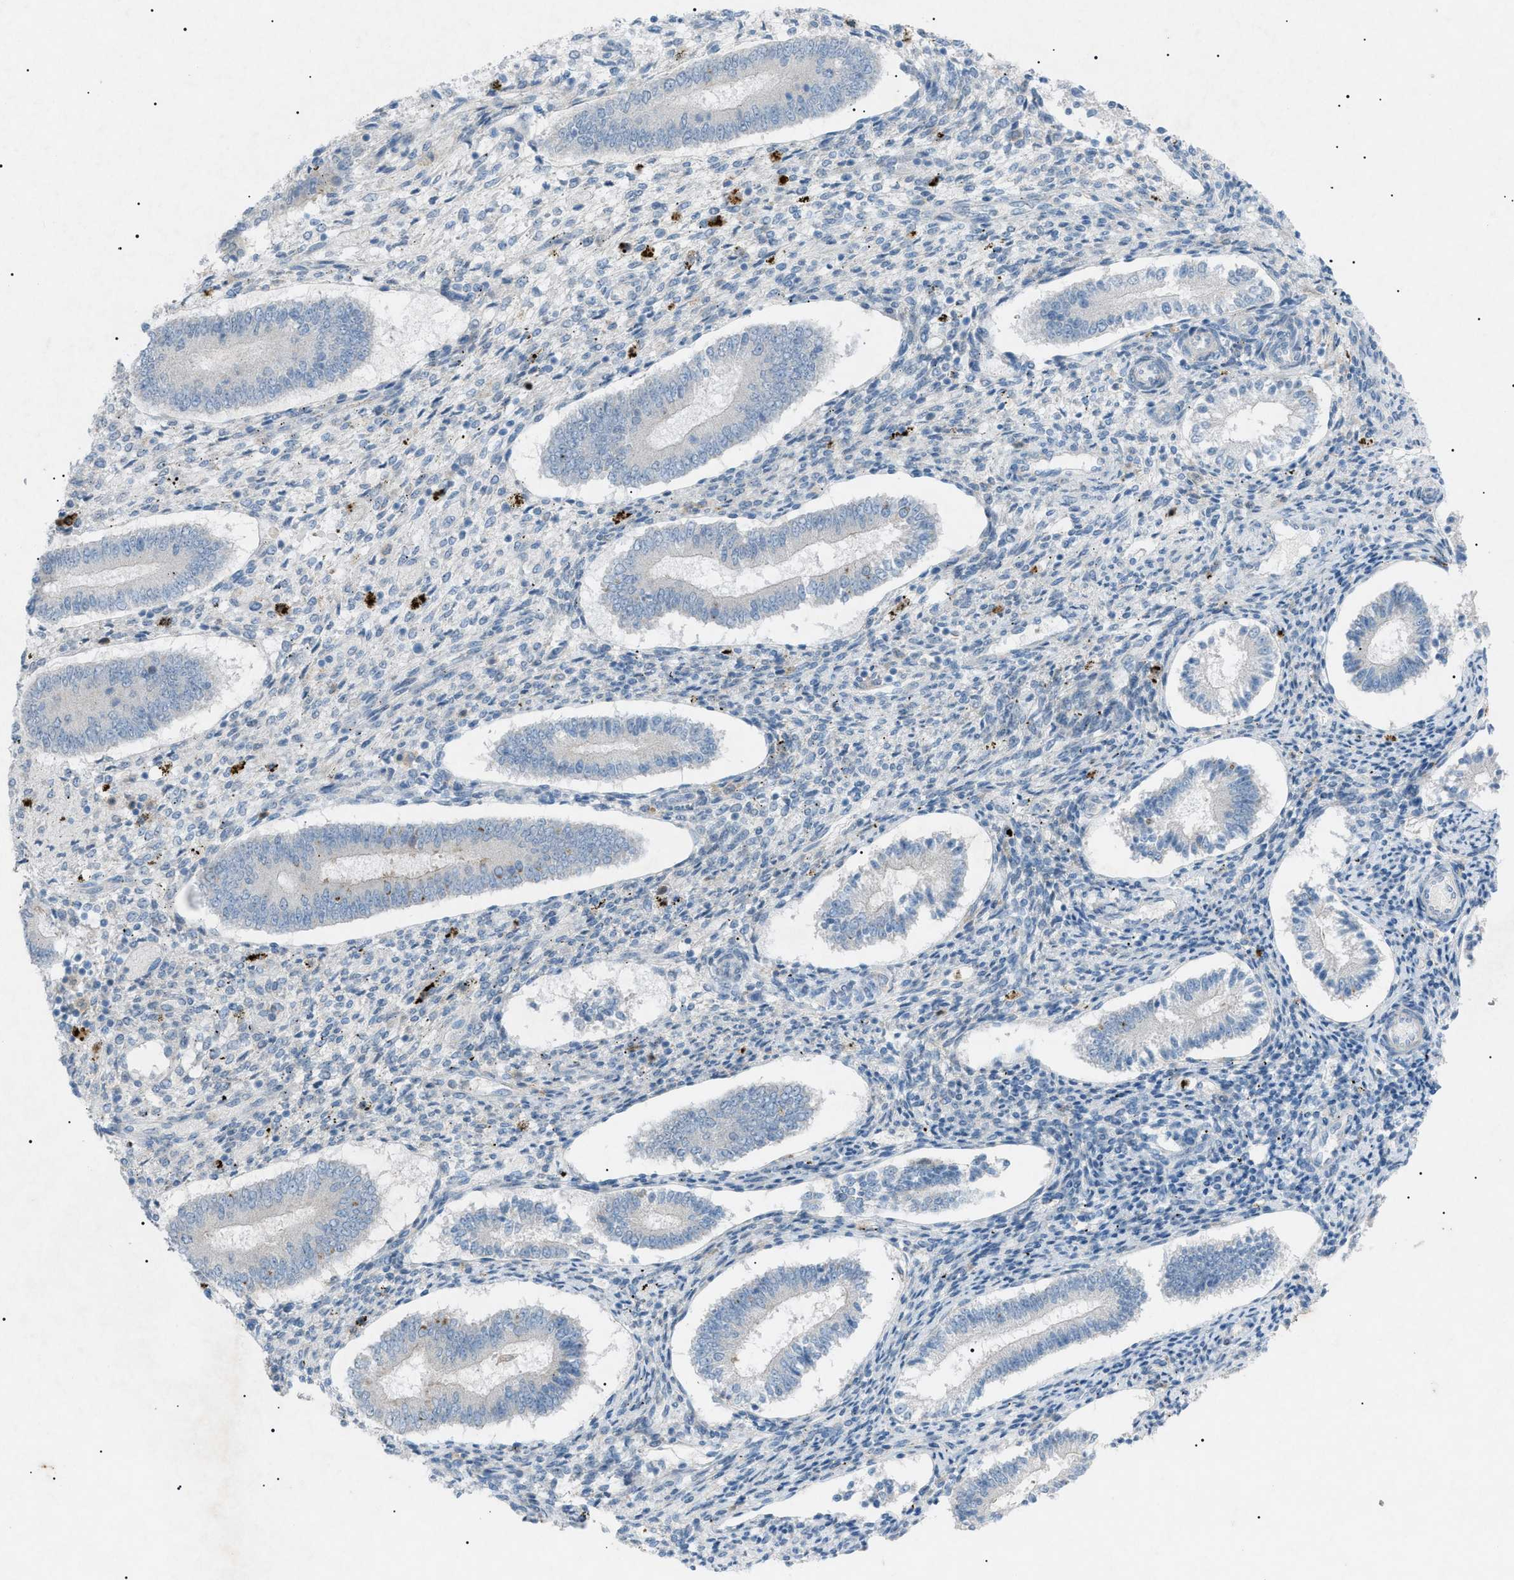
{"staining": {"intensity": "negative", "quantity": "none", "location": "none"}, "tissue": "endometrium", "cell_type": "Cells in endometrial stroma", "image_type": "normal", "snomed": [{"axis": "morphology", "description": "Normal tissue, NOS"}, {"axis": "topography", "description": "Endometrium"}], "caption": "A high-resolution micrograph shows immunohistochemistry staining of benign endometrium, which exhibits no significant expression in cells in endometrial stroma.", "gene": "BTK", "patient": {"sex": "female", "age": 42}}